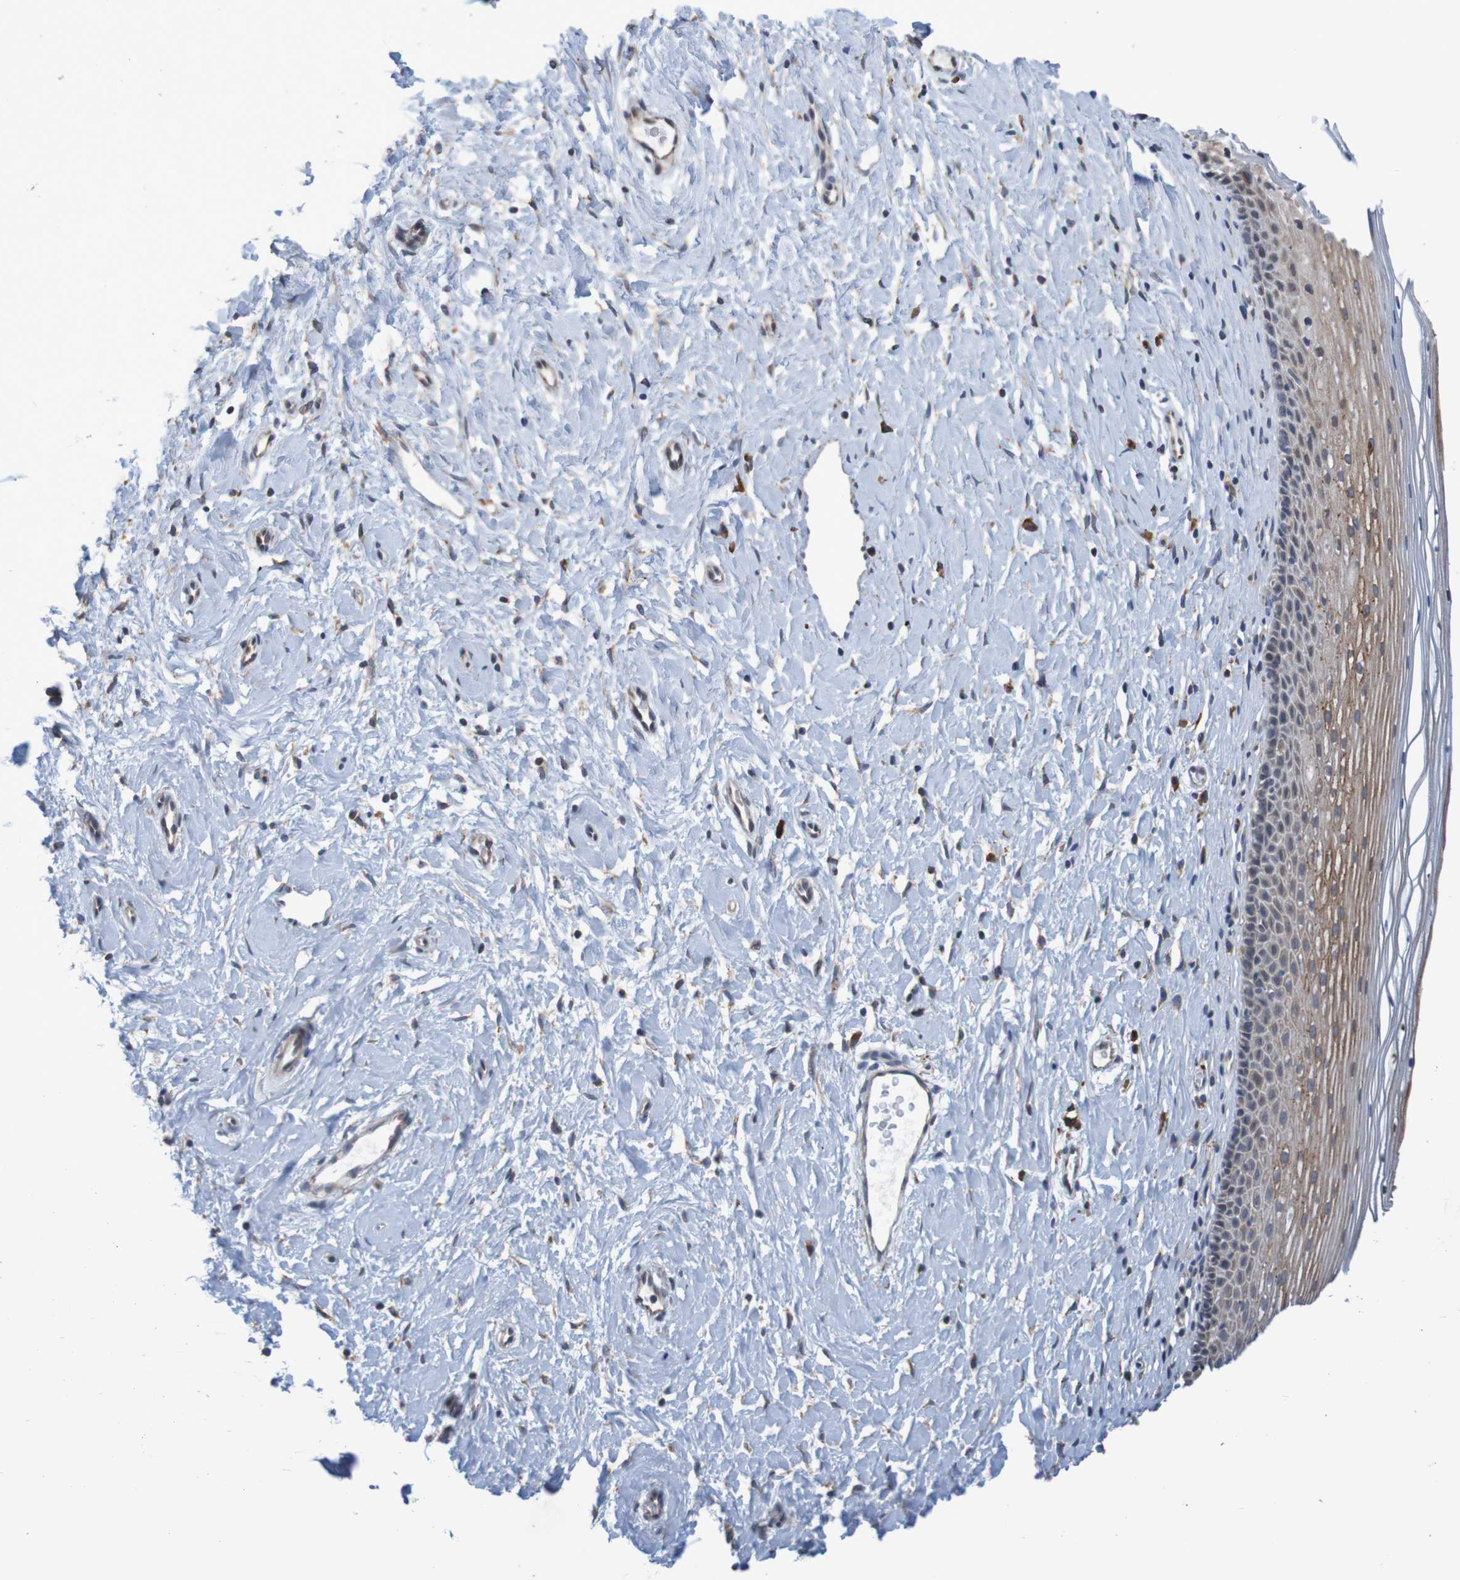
{"staining": {"intensity": "weak", "quantity": ">75%", "location": "cytoplasmic/membranous"}, "tissue": "cervix", "cell_type": "Glandular cells", "image_type": "normal", "snomed": [{"axis": "morphology", "description": "Normal tissue, NOS"}, {"axis": "topography", "description": "Cervix"}], "caption": "The histopathology image reveals staining of normal cervix, revealing weak cytoplasmic/membranous protein positivity (brown color) within glandular cells. (DAB IHC, brown staining for protein, blue staining for nuclei).", "gene": "CLDN18", "patient": {"sex": "female", "age": 39}}